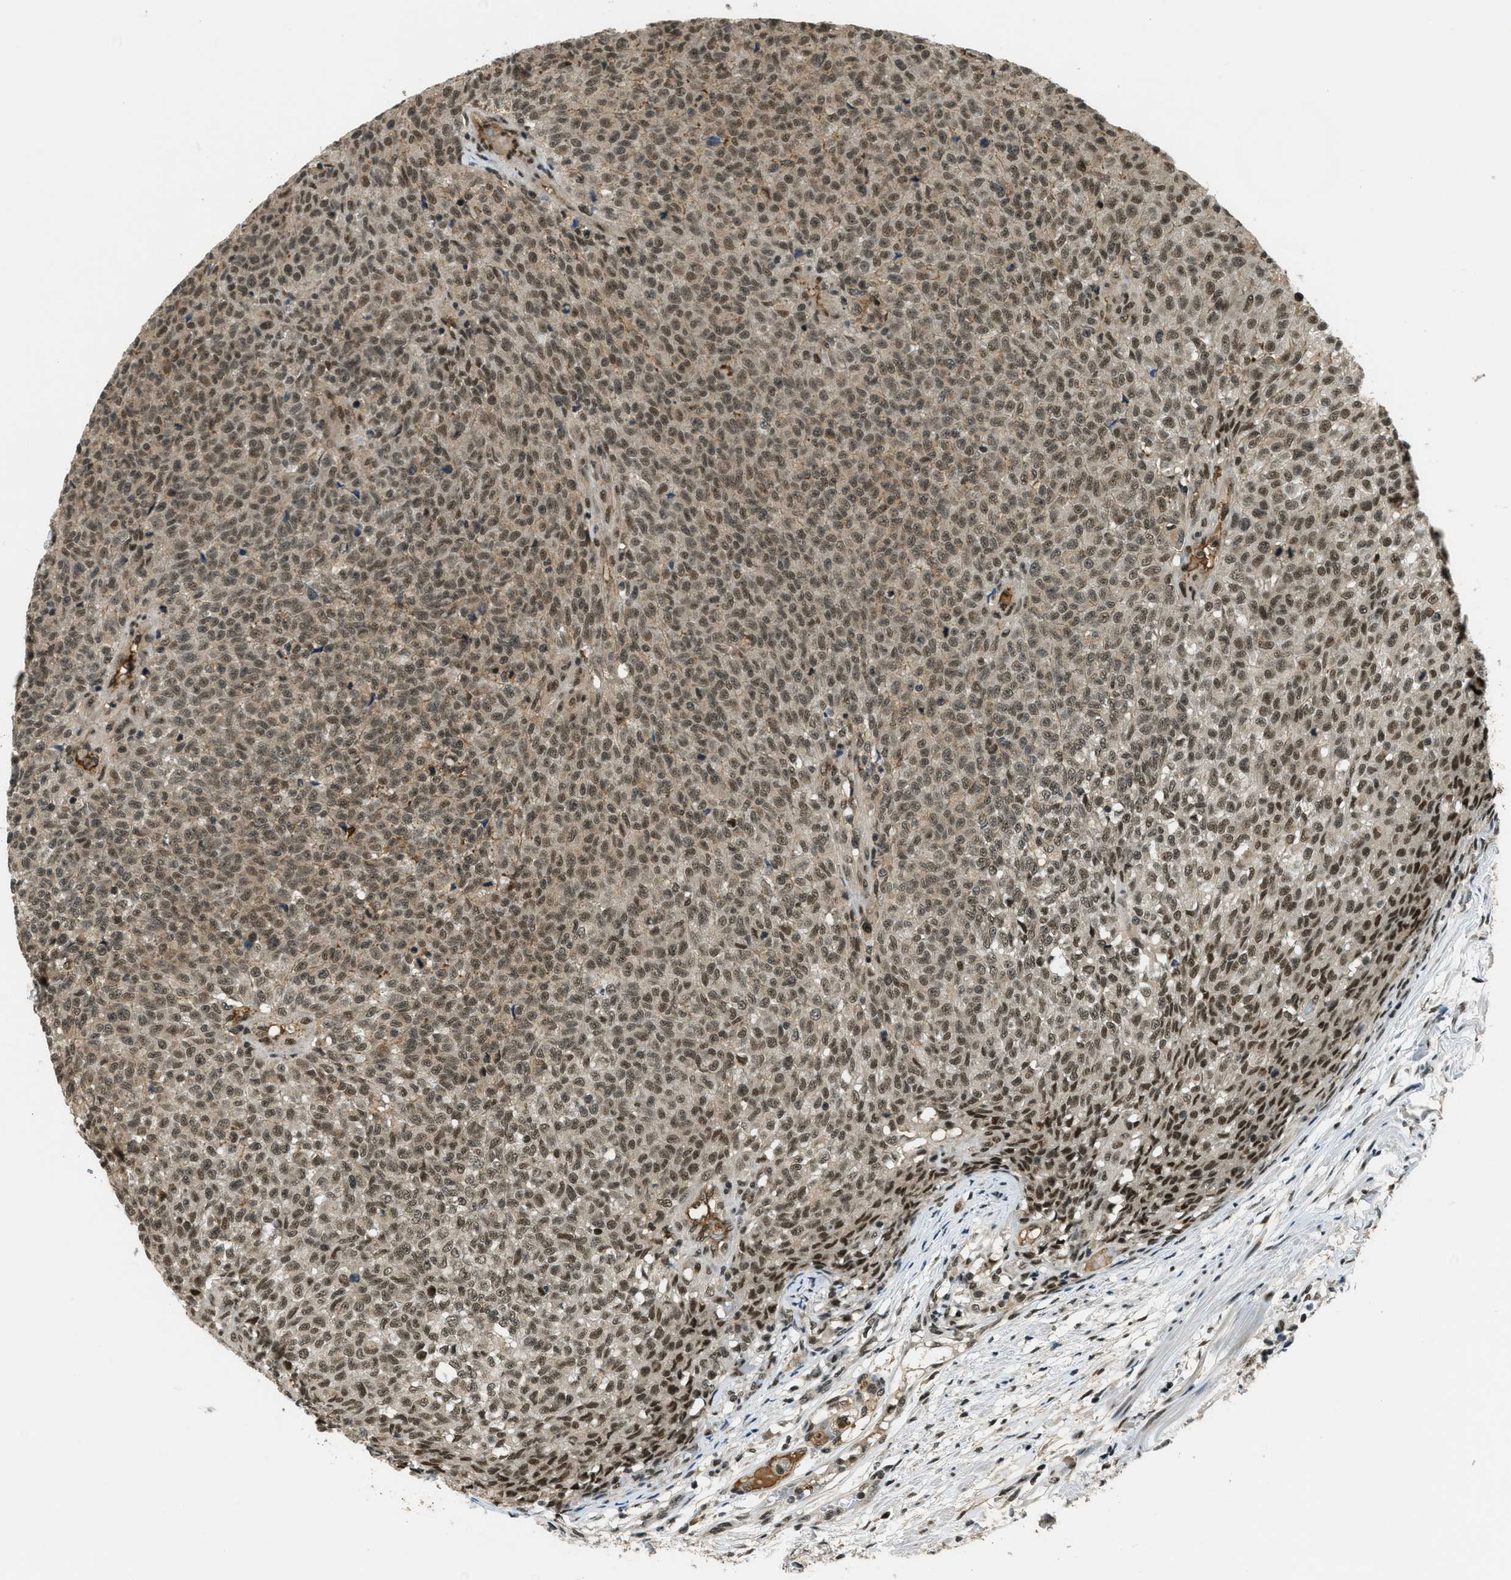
{"staining": {"intensity": "moderate", "quantity": ">75%", "location": "nuclear"}, "tissue": "testis cancer", "cell_type": "Tumor cells", "image_type": "cancer", "snomed": [{"axis": "morphology", "description": "Seminoma, NOS"}, {"axis": "topography", "description": "Testis"}], "caption": "Protein staining by IHC demonstrates moderate nuclear staining in about >75% of tumor cells in testis cancer.", "gene": "ZNF148", "patient": {"sex": "male", "age": 59}}